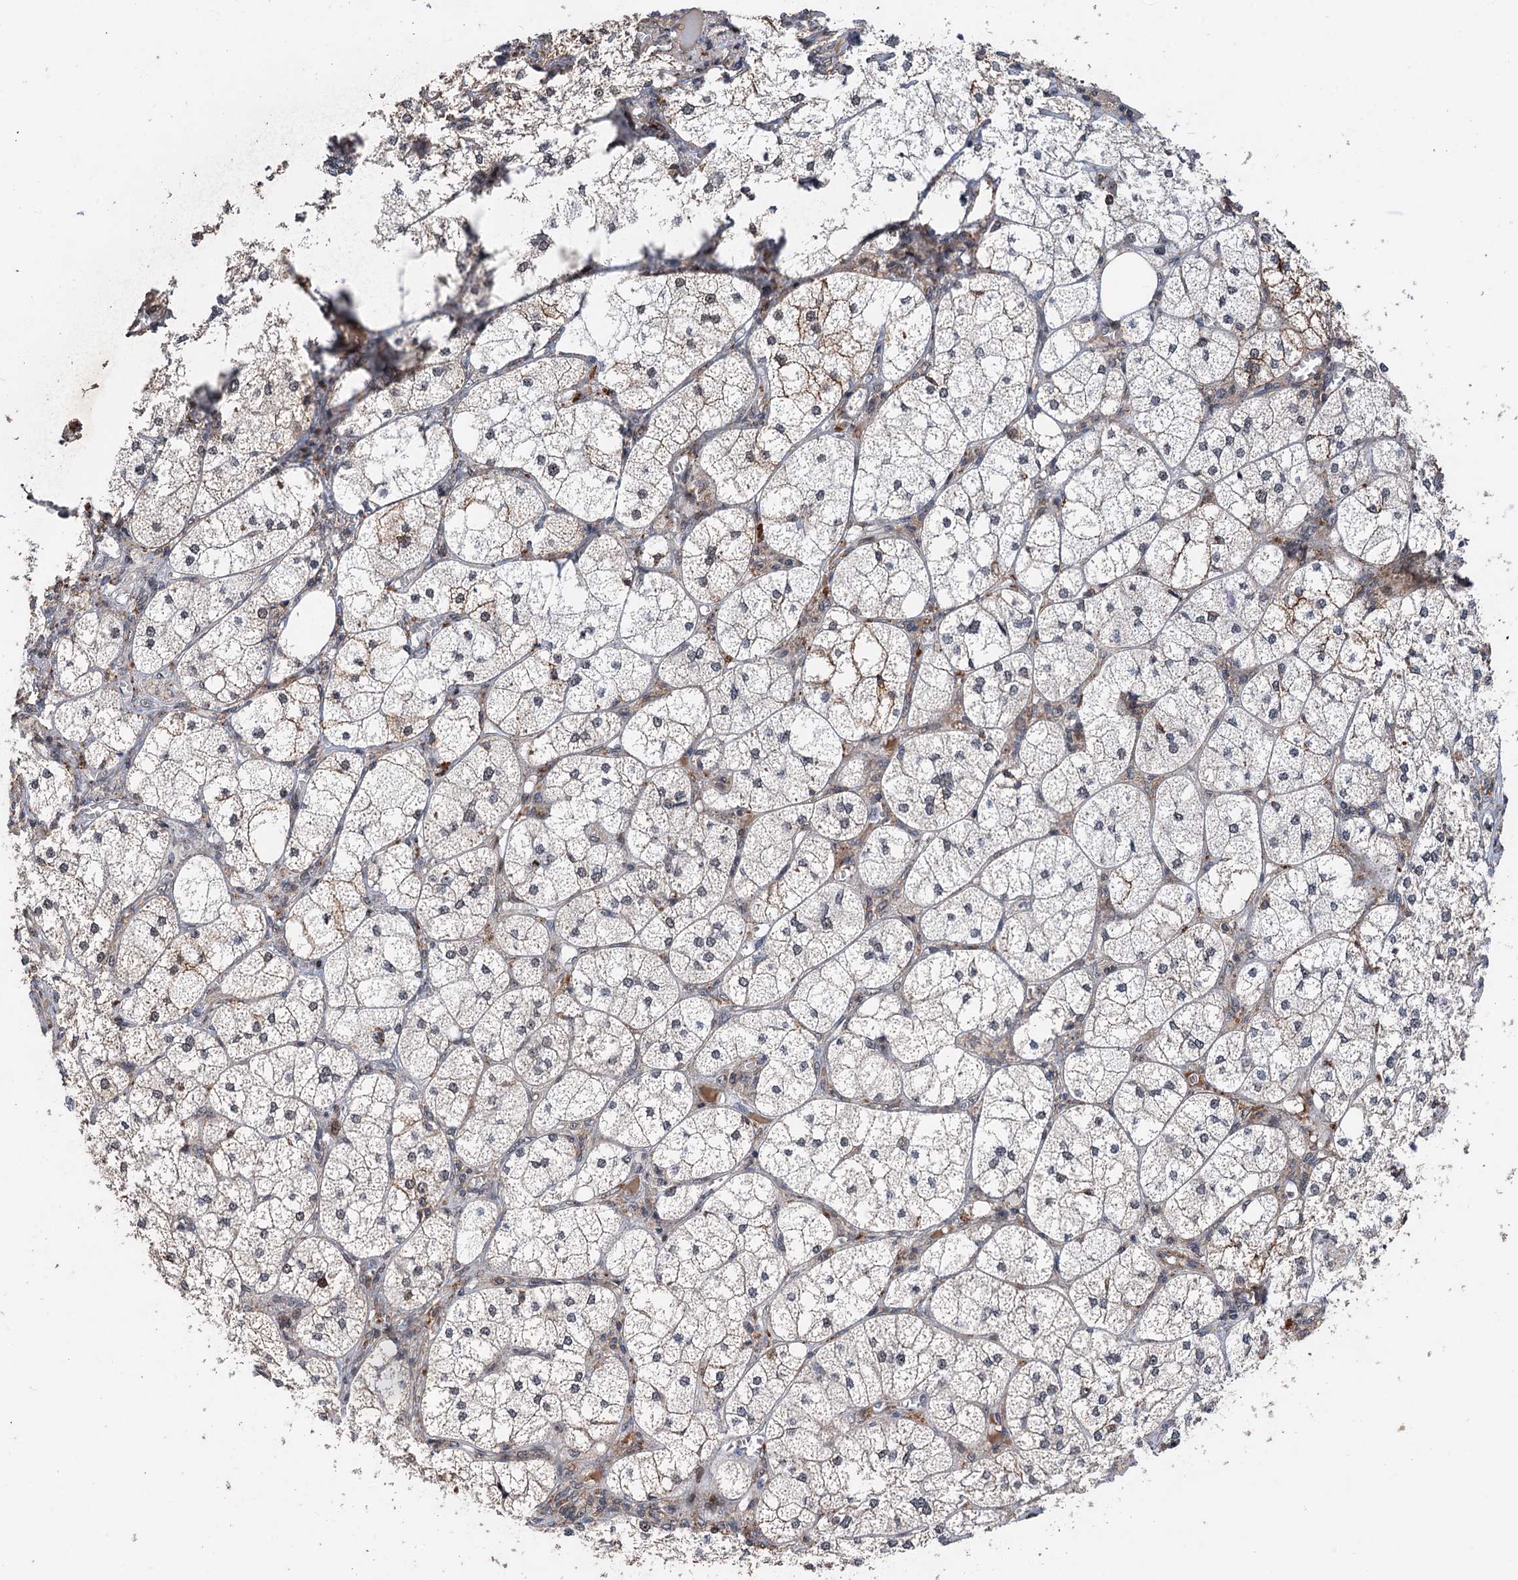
{"staining": {"intensity": "weak", "quantity": "25%-75%", "location": "cytoplasmic/membranous,nuclear"}, "tissue": "adrenal gland", "cell_type": "Glandular cells", "image_type": "normal", "snomed": [{"axis": "morphology", "description": "Normal tissue, NOS"}, {"axis": "topography", "description": "Adrenal gland"}], "caption": "Glandular cells show low levels of weak cytoplasmic/membranous,nuclear positivity in approximately 25%-75% of cells in normal adrenal gland.", "gene": "TMA16", "patient": {"sex": "female", "age": 61}}